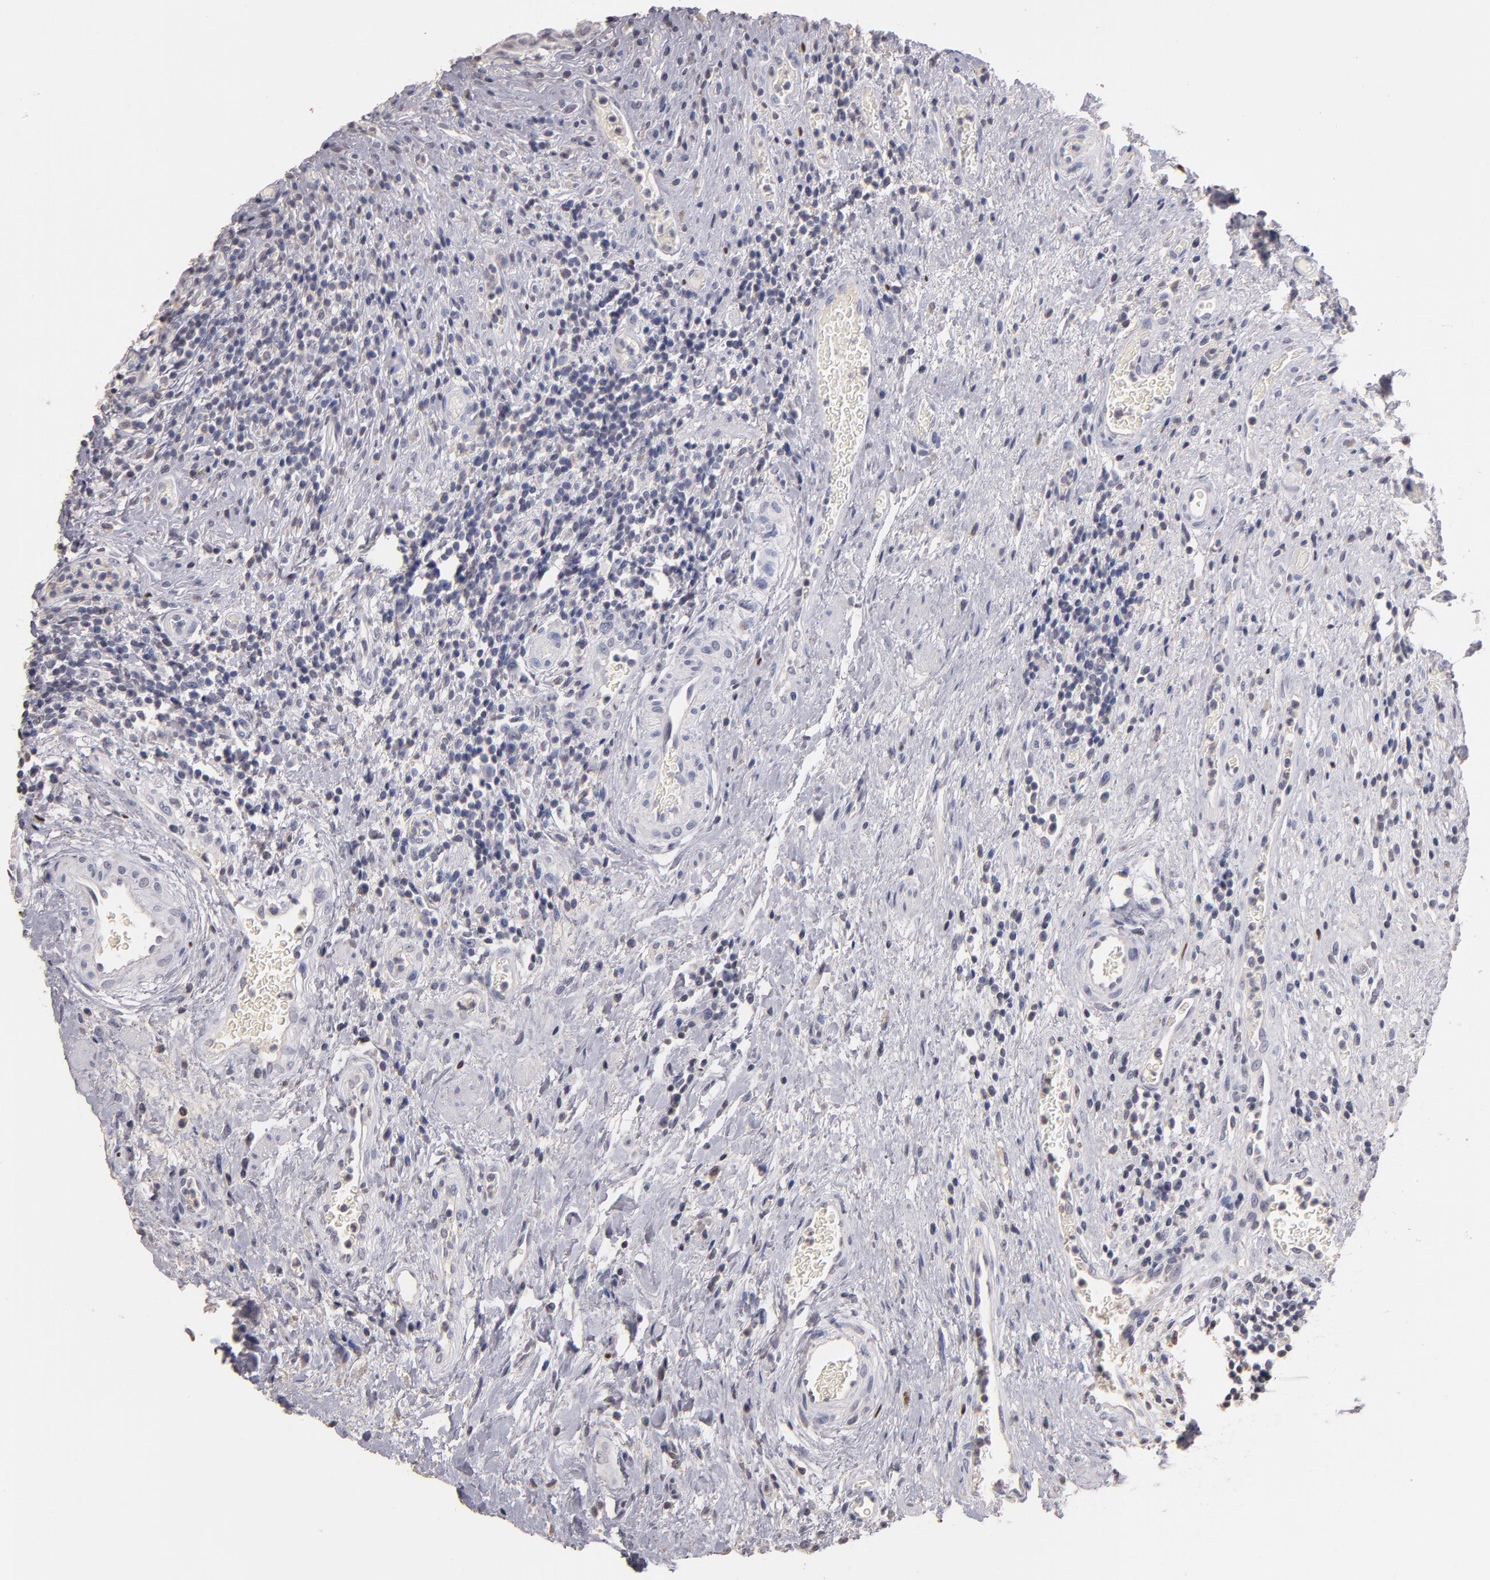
{"staining": {"intensity": "weak", "quantity": "<25%", "location": "nuclear"}, "tissue": "urinary bladder", "cell_type": "Urothelial cells", "image_type": "normal", "snomed": [{"axis": "morphology", "description": "Normal tissue, NOS"}, {"axis": "morphology", "description": "Urothelial carcinoma, High grade"}, {"axis": "topography", "description": "Urinary bladder"}], "caption": "DAB (3,3'-diaminobenzidine) immunohistochemical staining of unremarkable human urinary bladder reveals no significant expression in urothelial cells. (Immunohistochemistry (ihc), brightfield microscopy, high magnification).", "gene": "SOX10", "patient": {"sex": "male", "age": 51}}